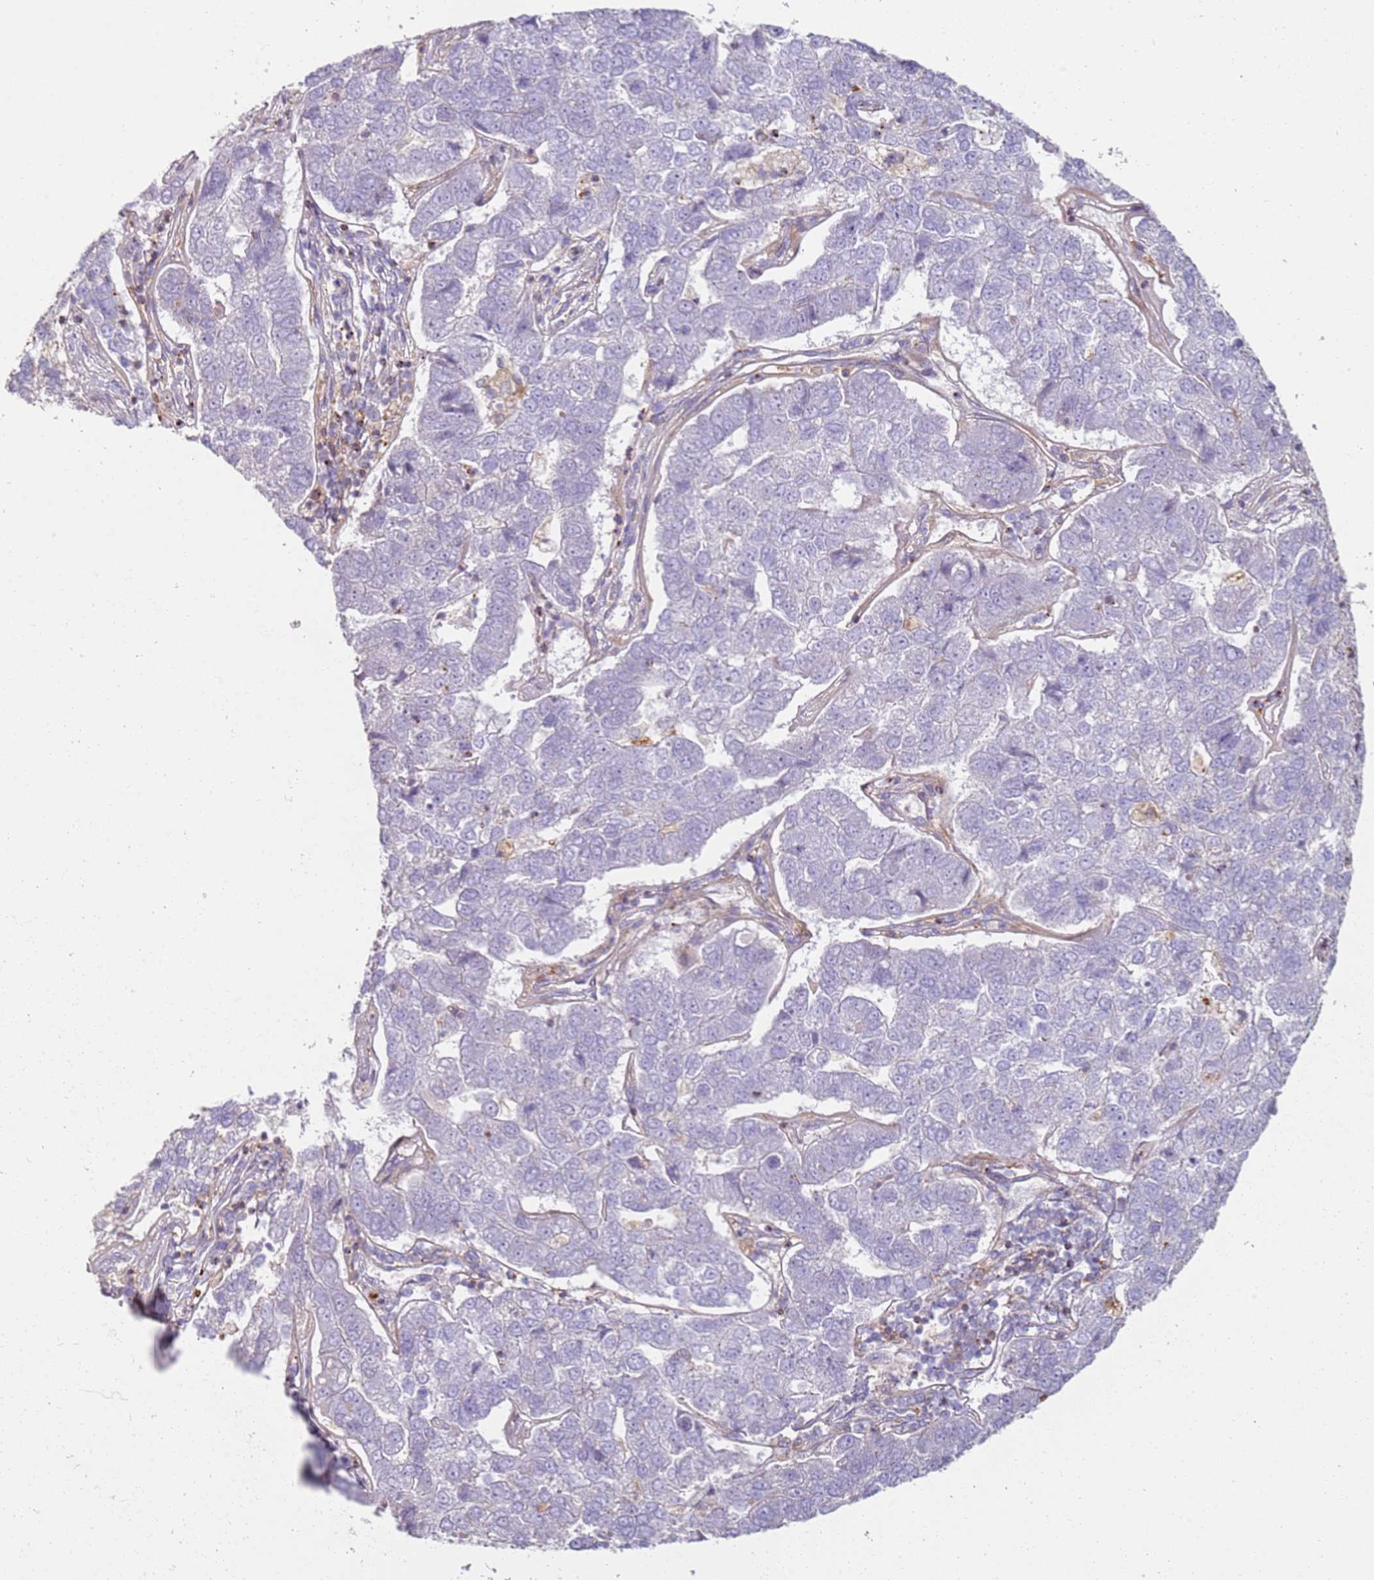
{"staining": {"intensity": "negative", "quantity": "none", "location": "none"}, "tissue": "pancreatic cancer", "cell_type": "Tumor cells", "image_type": "cancer", "snomed": [{"axis": "morphology", "description": "Adenocarcinoma, NOS"}, {"axis": "topography", "description": "Pancreas"}], "caption": "IHC image of neoplastic tissue: human pancreatic cancer (adenocarcinoma) stained with DAB exhibits no significant protein positivity in tumor cells.", "gene": "FPR1", "patient": {"sex": "female", "age": 61}}